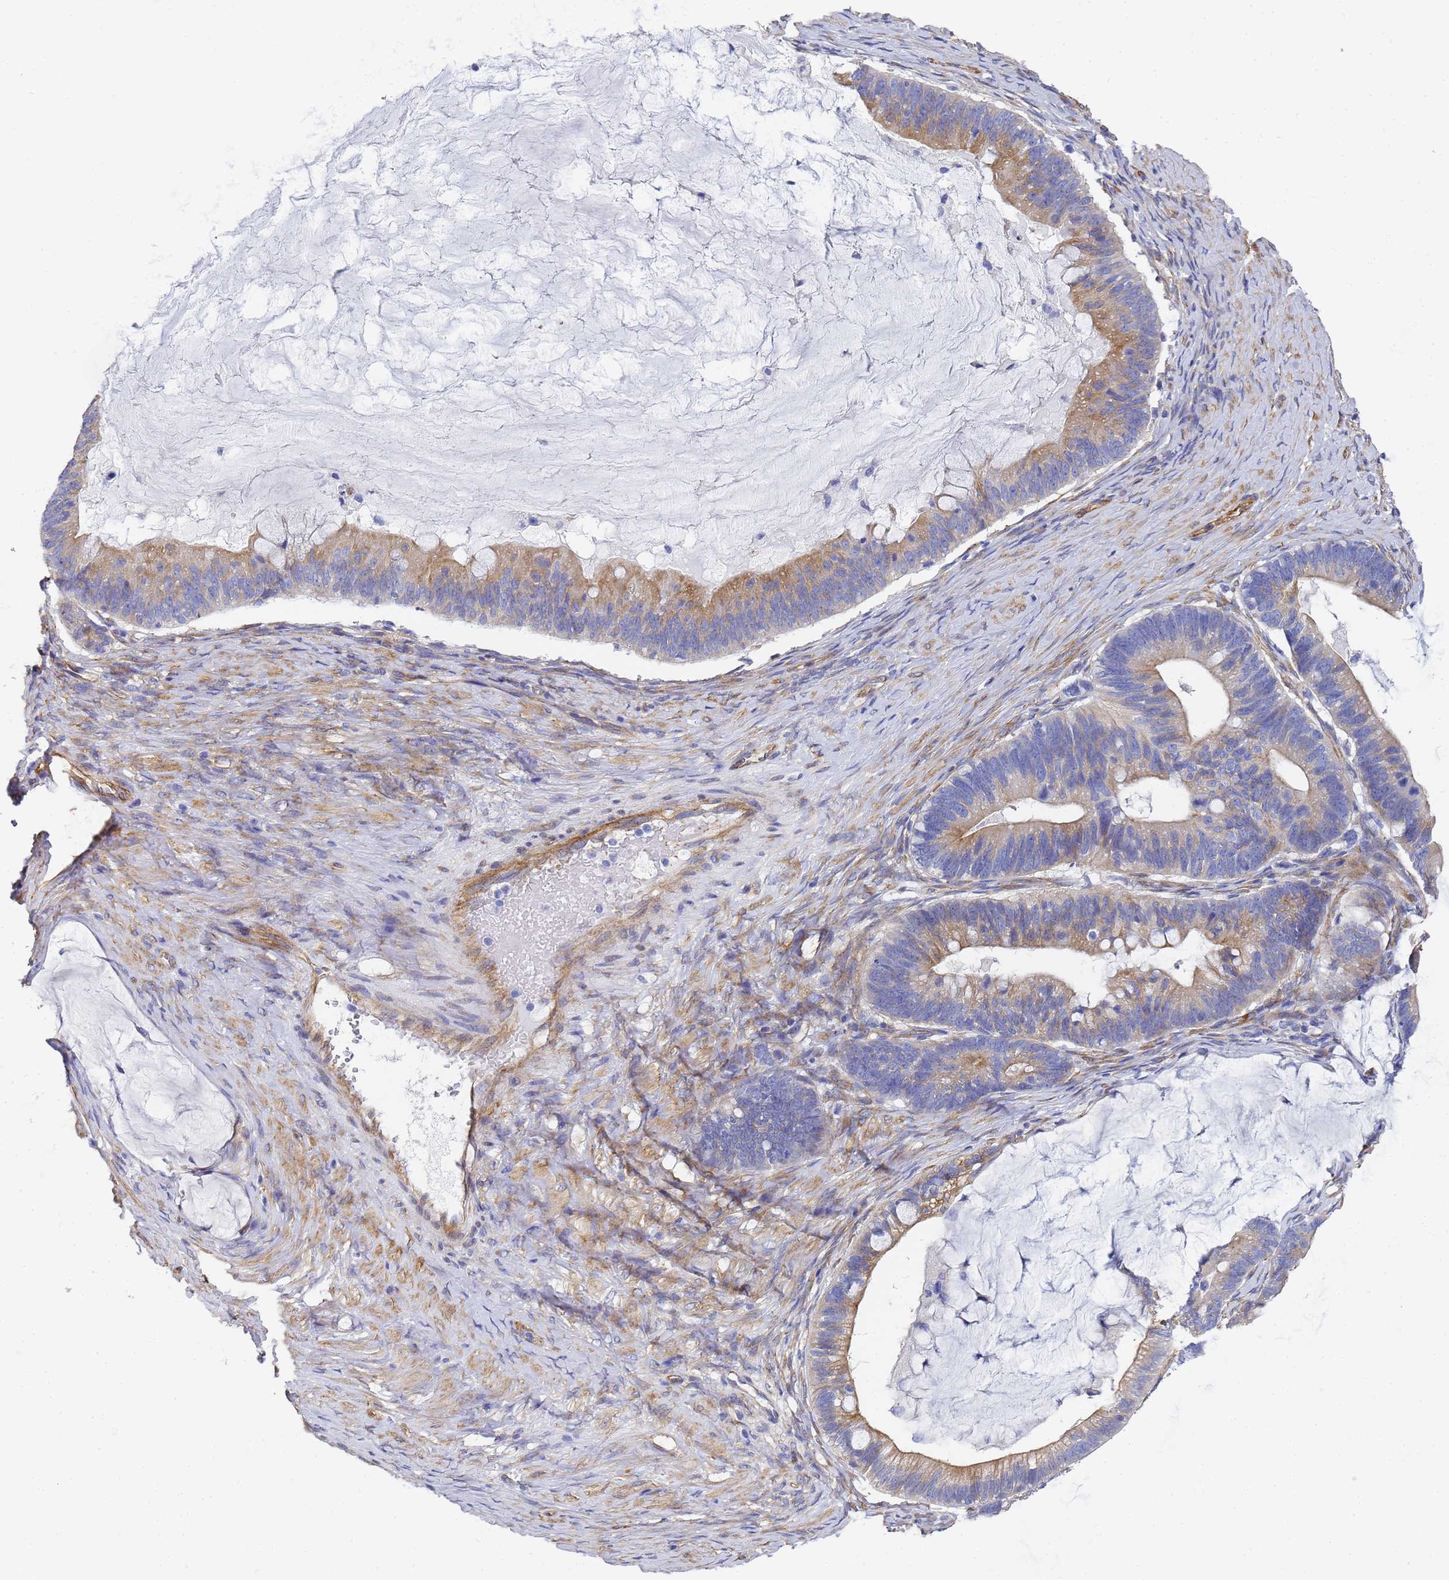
{"staining": {"intensity": "moderate", "quantity": "25%-75%", "location": "cytoplasmic/membranous"}, "tissue": "ovarian cancer", "cell_type": "Tumor cells", "image_type": "cancer", "snomed": [{"axis": "morphology", "description": "Cystadenocarcinoma, mucinous, NOS"}, {"axis": "topography", "description": "Ovary"}], "caption": "Ovarian cancer stained with immunohistochemistry (IHC) displays moderate cytoplasmic/membranous positivity in about 25%-75% of tumor cells. The protein of interest is shown in brown color, while the nuclei are stained blue.", "gene": "TUBB1", "patient": {"sex": "female", "age": 61}}